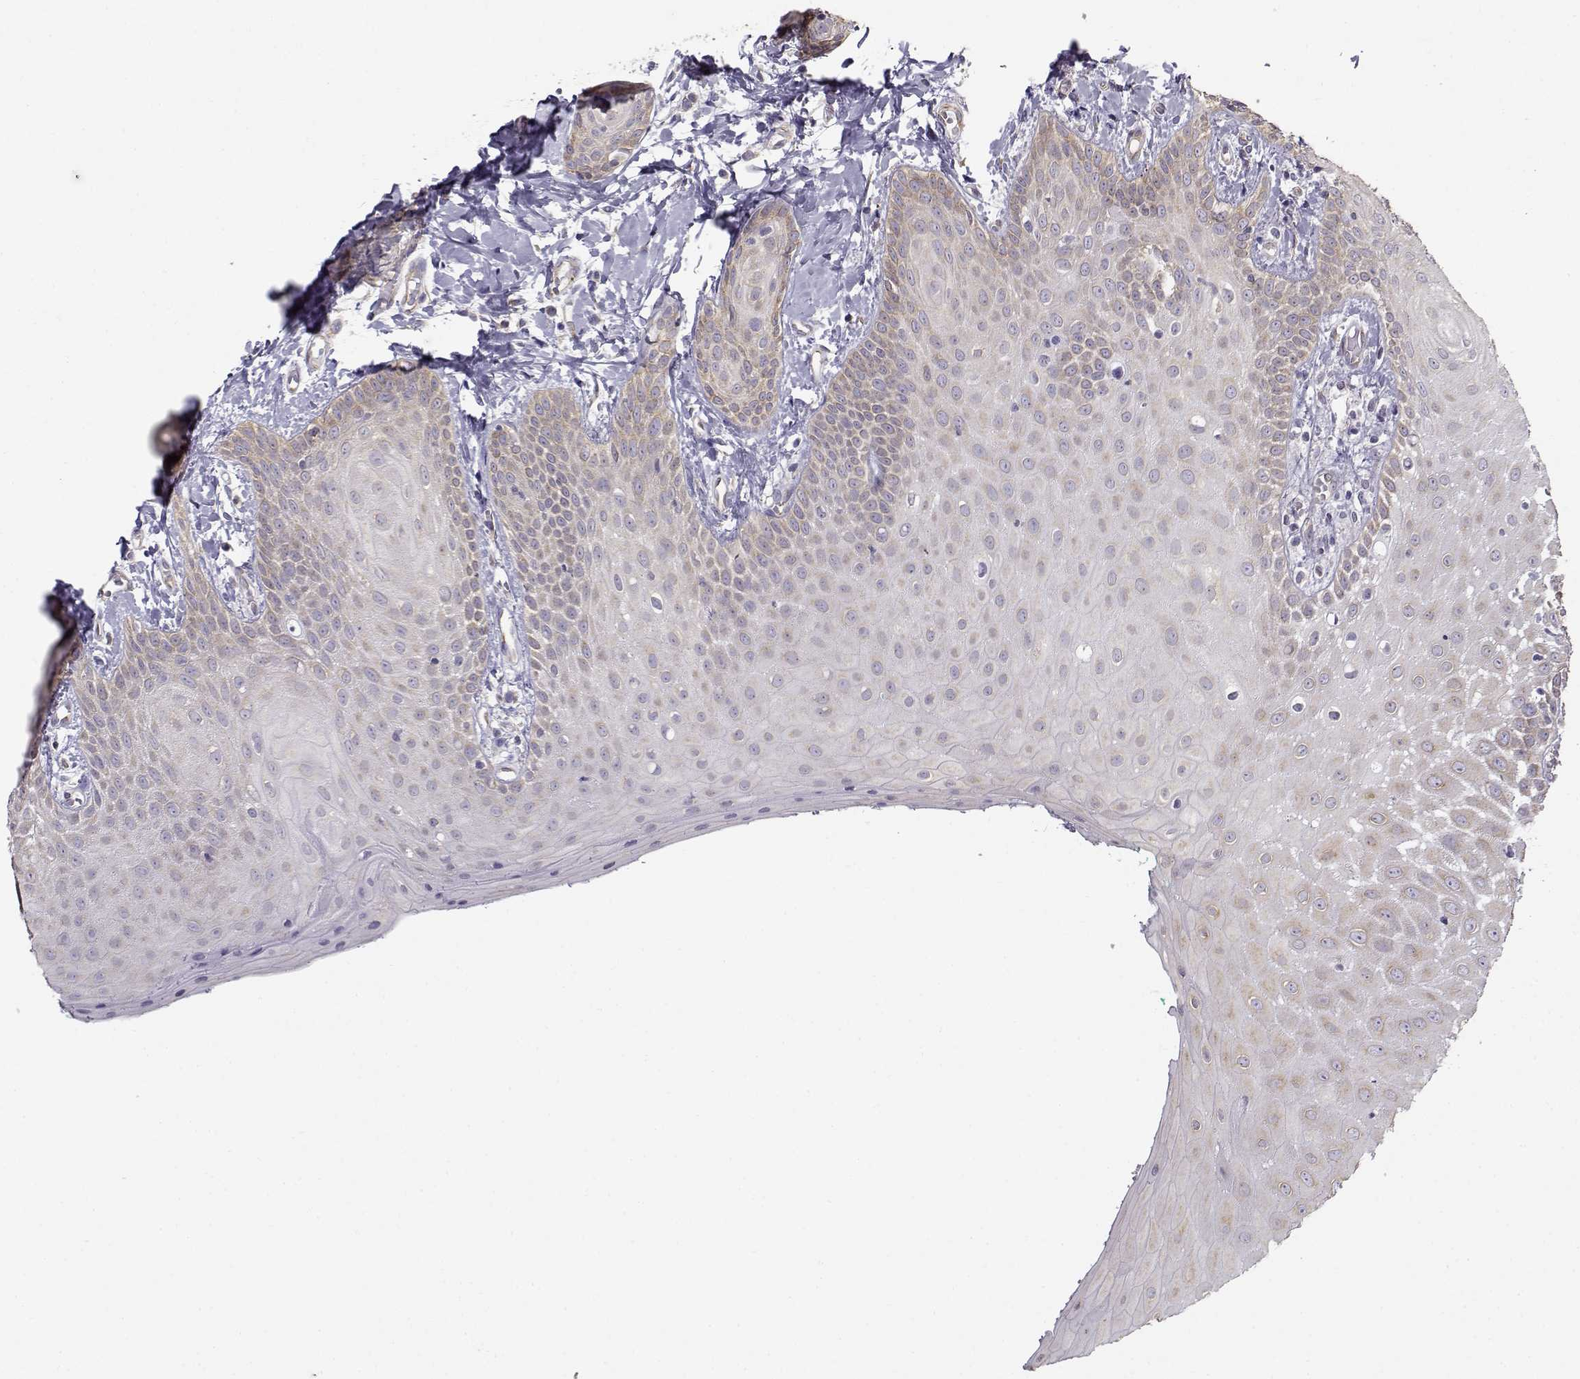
{"staining": {"intensity": "weak", "quantity": ">75%", "location": "cytoplasmic/membranous"}, "tissue": "head and neck cancer", "cell_type": "Tumor cells", "image_type": "cancer", "snomed": [{"axis": "morphology", "description": "Normal tissue, NOS"}, {"axis": "morphology", "description": "Squamous cell carcinoma, NOS"}, {"axis": "topography", "description": "Oral tissue"}, {"axis": "topography", "description": "Salivary gland"}, {"axis": "topography", "description": "Head-Neck"}], "caption": "Head and neck cancer stained for a protein shows weak cytoplasmic/membranous positivity in tumor cells.", "gene": "BEND6", "patient": {"sex": "female", "age": 62}}